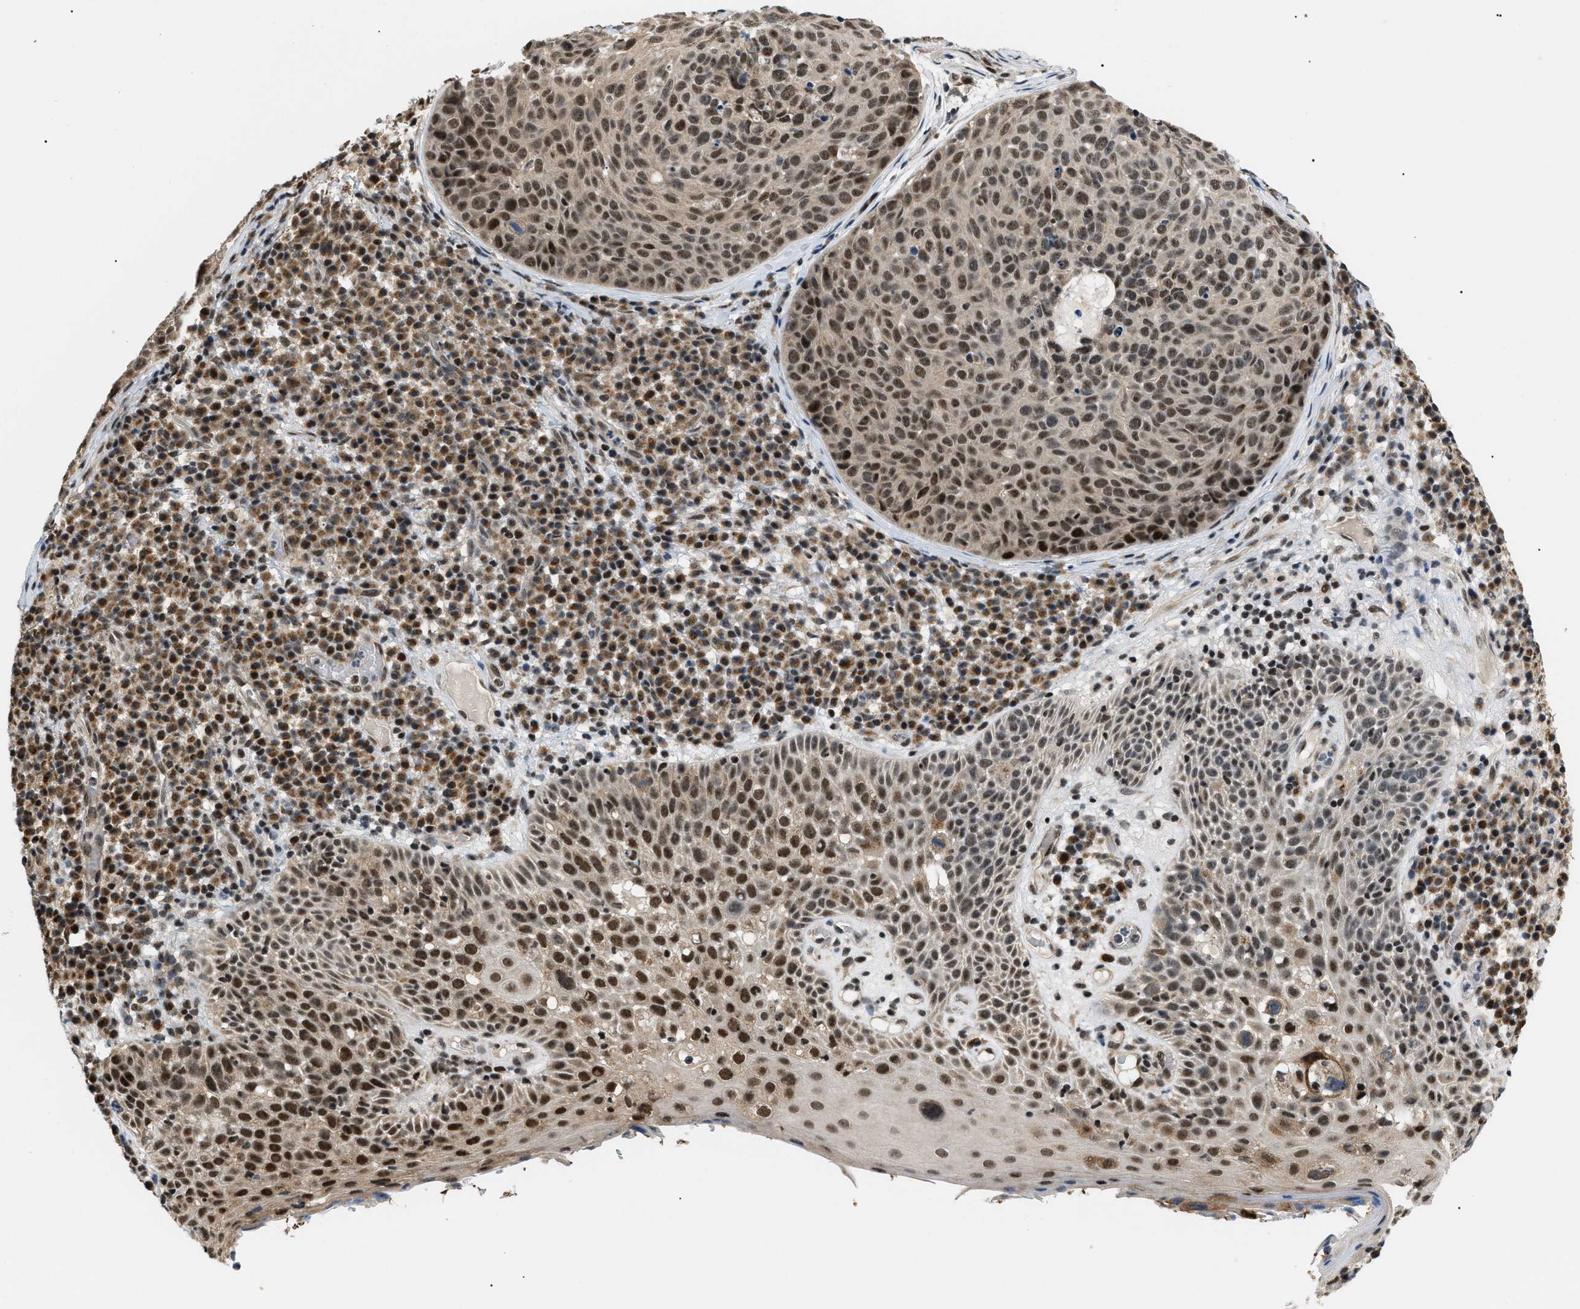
{"staining": {"intensity": "moderate", "quantity": ">75%", "location": "cytoplasmic/membranous,nuclear"}, "tissue": "skin cancer", "cell_type": "Tumor cells", "image_type": "cancer", "snomed": [{"axis": "morphology", "description": "Squamous cell carcinoma in situ, NOS"}, {"axis": "morphology", "description": "Squamous cell carcinoma, NOS"}, {"axis": "topography", "description": "Skin"}], "caption": "Immunohistochemistry (IHC) of squamous cell carcinoma in situ (skin) demonstrates medium levels of moderate cytoplasmic/membranous and nuclear expression in approximately >75% of tumor cells.", "gene": "ZBTB11", "patient": {"sex": "male", "age": 93}}